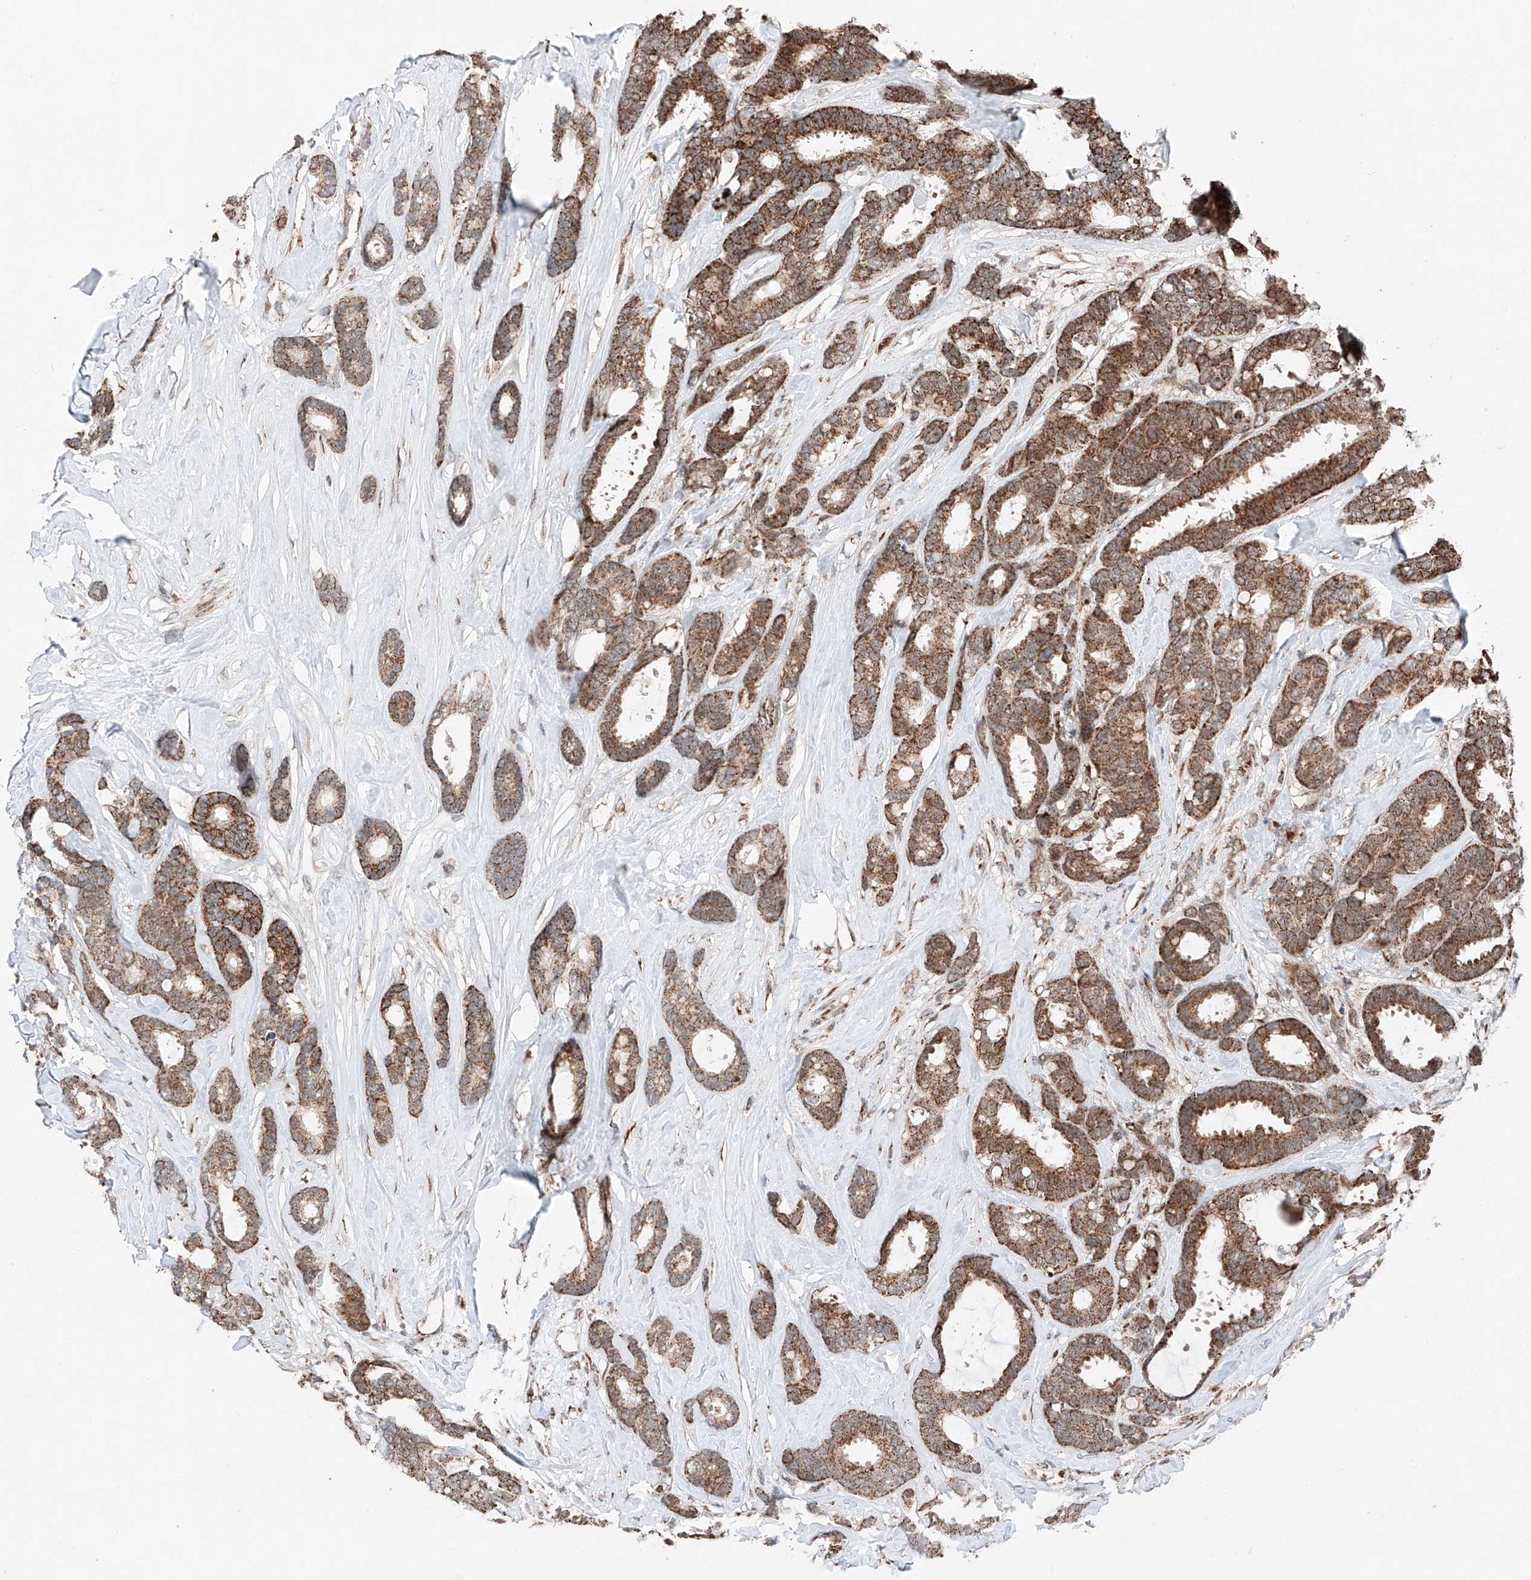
{"staining": {"intensity": "strong", "quantity": ">75%", "location": "cytoplasmic/membranous"}, "tissue": "breast cancer", "cell_type": "Tumor cells", "image_type": "cancer", "snomed": [{"axis": "morphology", "description": "Duct carcinoma"}, {"axis": "topography", "description": "Breast"}], "caption": "A photomicrograph of breast cancer stained for a protein shows strong cytoplasmic/membranous brown staining in tumor cells.", "gene": "ZSCAN29", "patient": {"sex": "female", "age": 87}}